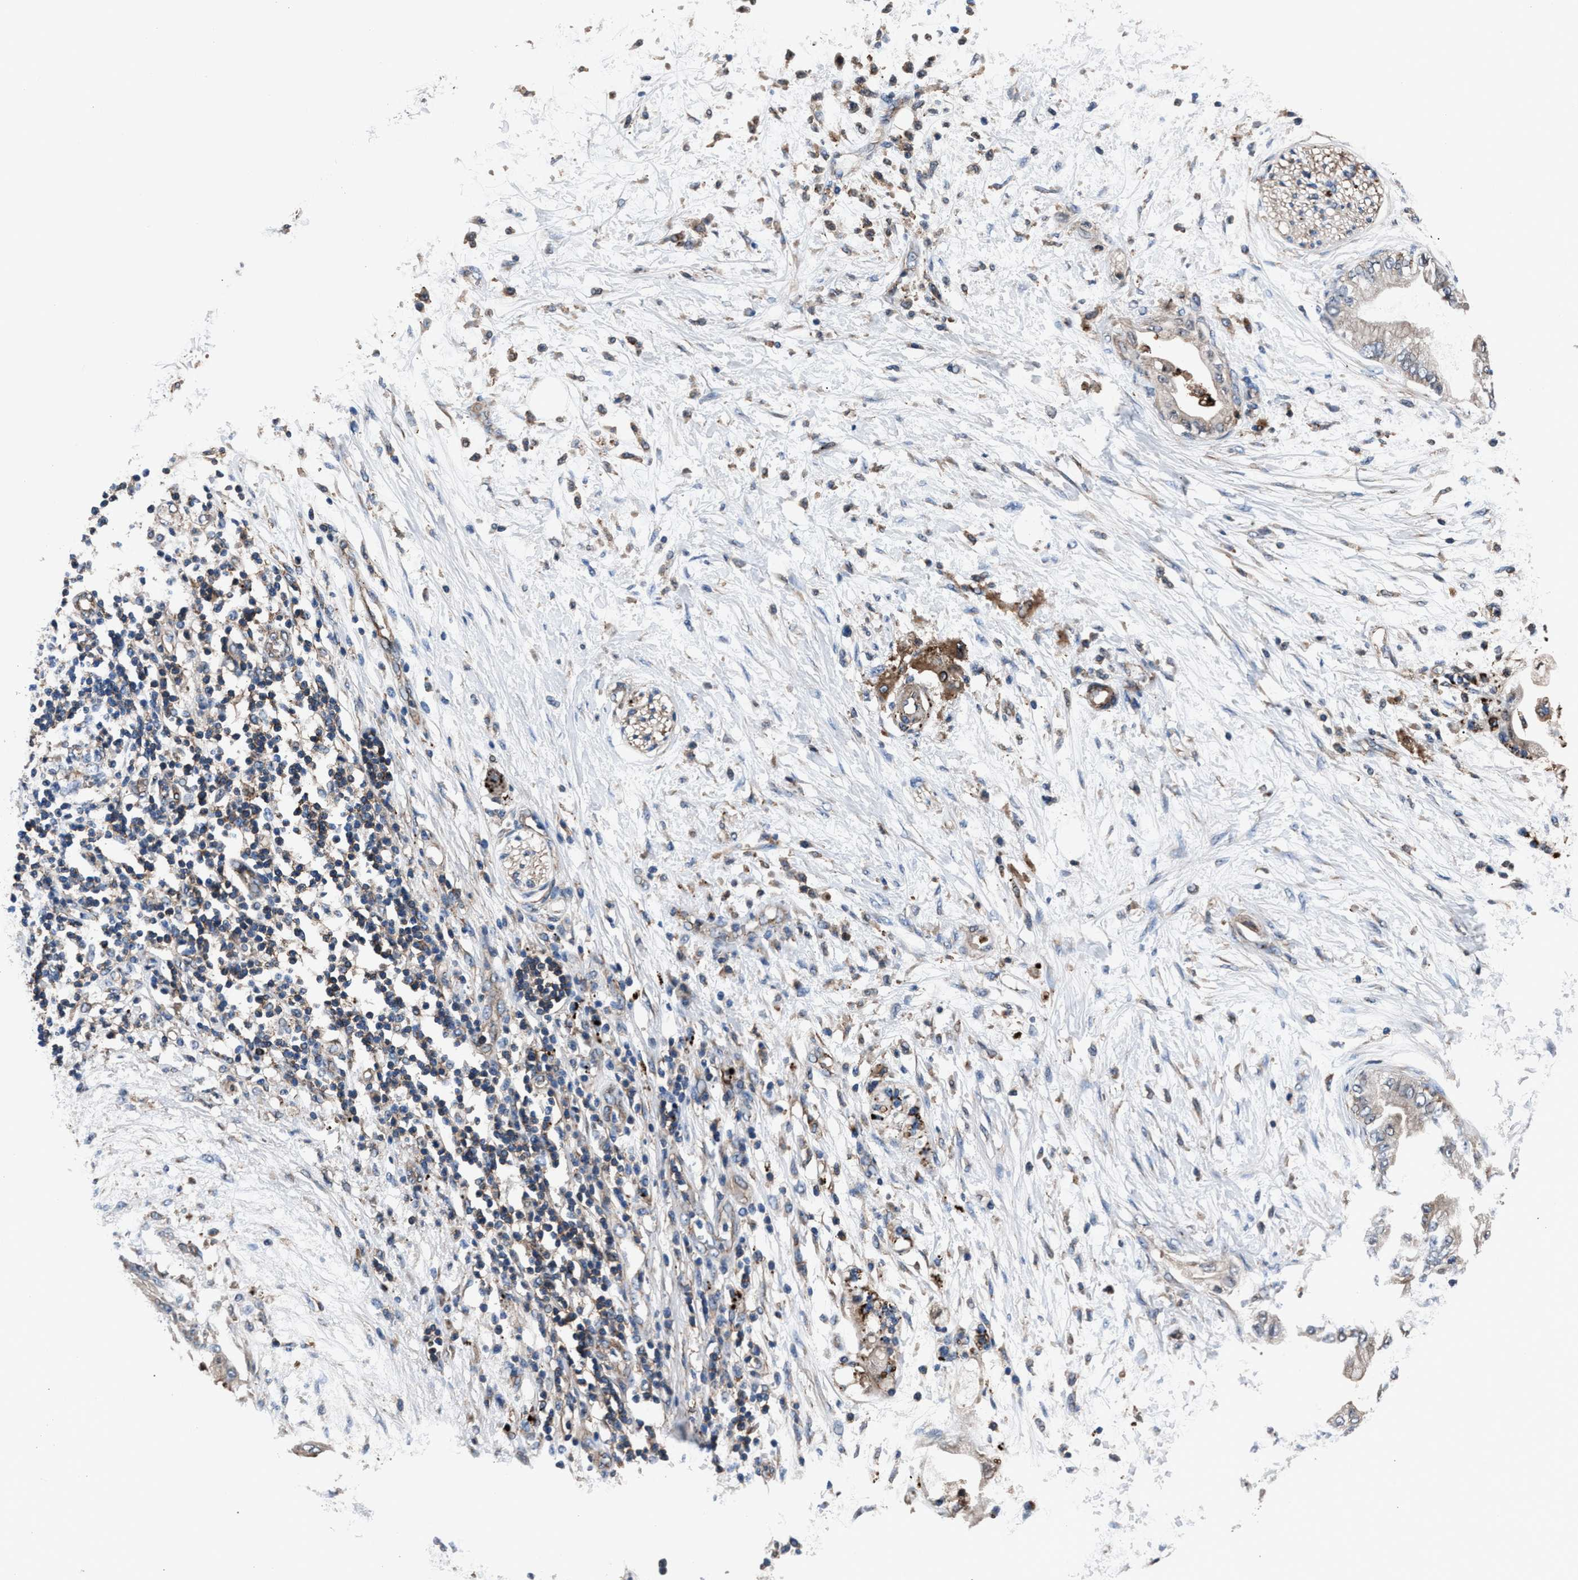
{"staining": {"intensity": "strong", "quantity": ">75%", "location": "cytoplasmic/membranous"}, "tissue": "adipose tissue", "cell_type": "Adipocytes", "image_type": "normal", "snomed": [{"axis": "morphology", "description": "Normal tissue, NOS"}, {"axis": "morphology", "description": "Adenocarcinoma, NOS"}, {"axis": "topography", "description": "Duodenum"}, {"axis": "topography", "description": "Peripheral nerve tissue"}], "caption": "High-power microscopy captured an immunohistochemistry (IHC) photomicrograph of normal adipose tissue, revealing strong cytoplasmic/membranous positivity in approximately >75% of adipocytes.", "gene": "MFSD11", "patient": {"sex": "female", "age": 60}}